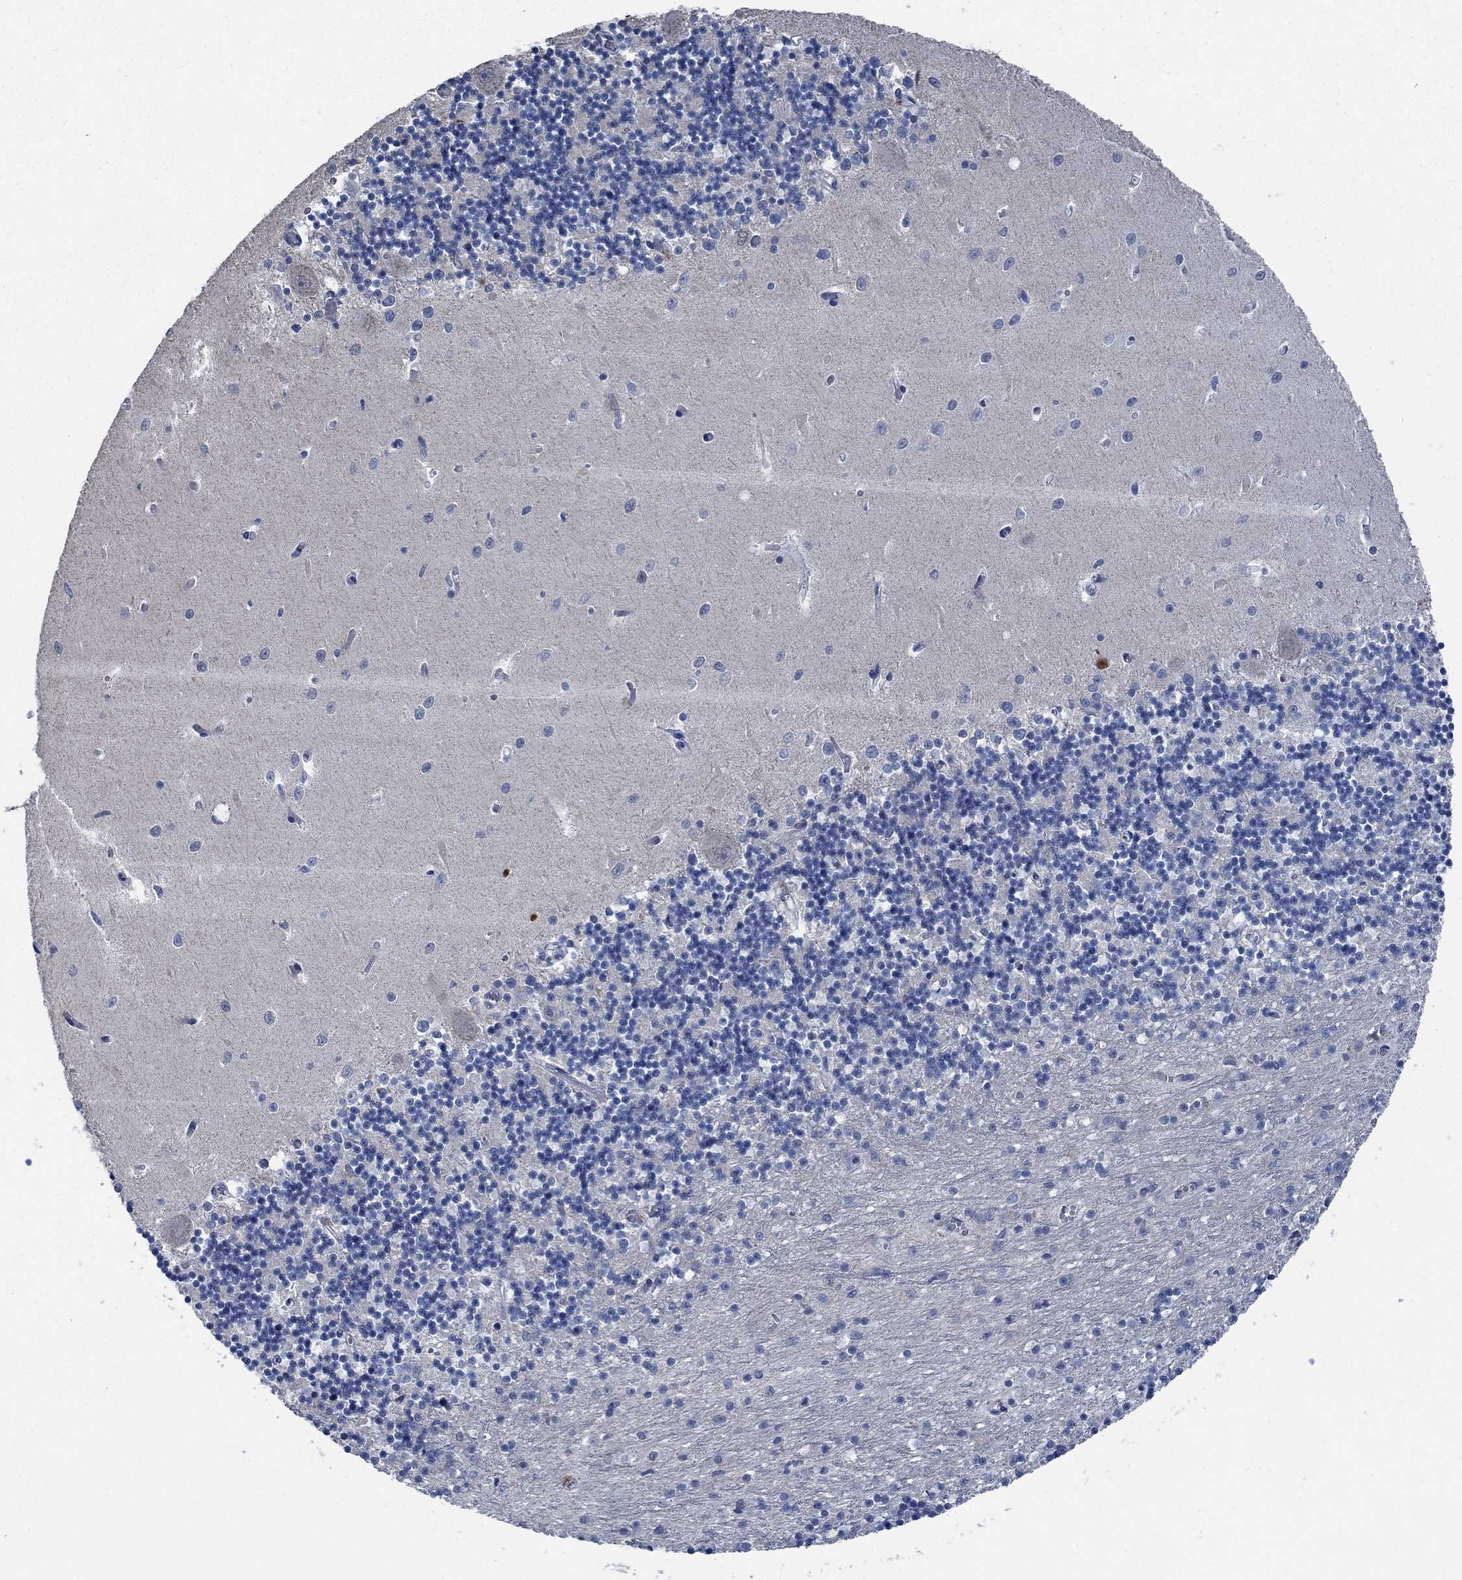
{"staining": {"intensity": "negative", "quantity": "none", "location": "none"}, "tissue": "cerebellum", "cell_type": "Cells in granular layer", "image_type": "normal", "snomed": [{"axis": "morphology", "description": "Normal tissue, NOS"}, {"axis": "topography", "description": "Cerebellum"}], "caption": "DAB (3,3'-diaminobenzidine) immunohistochemical staining of unremarkable human cerebellum reveals no significant positivity in cells in granular layer. Brightfield microscopy of IHC stained with DAB (brown) and hematoxylin (blue), captured at high magnification.", "gene": "OBSCN", "patient": {"sex": "female", "age": 64}}